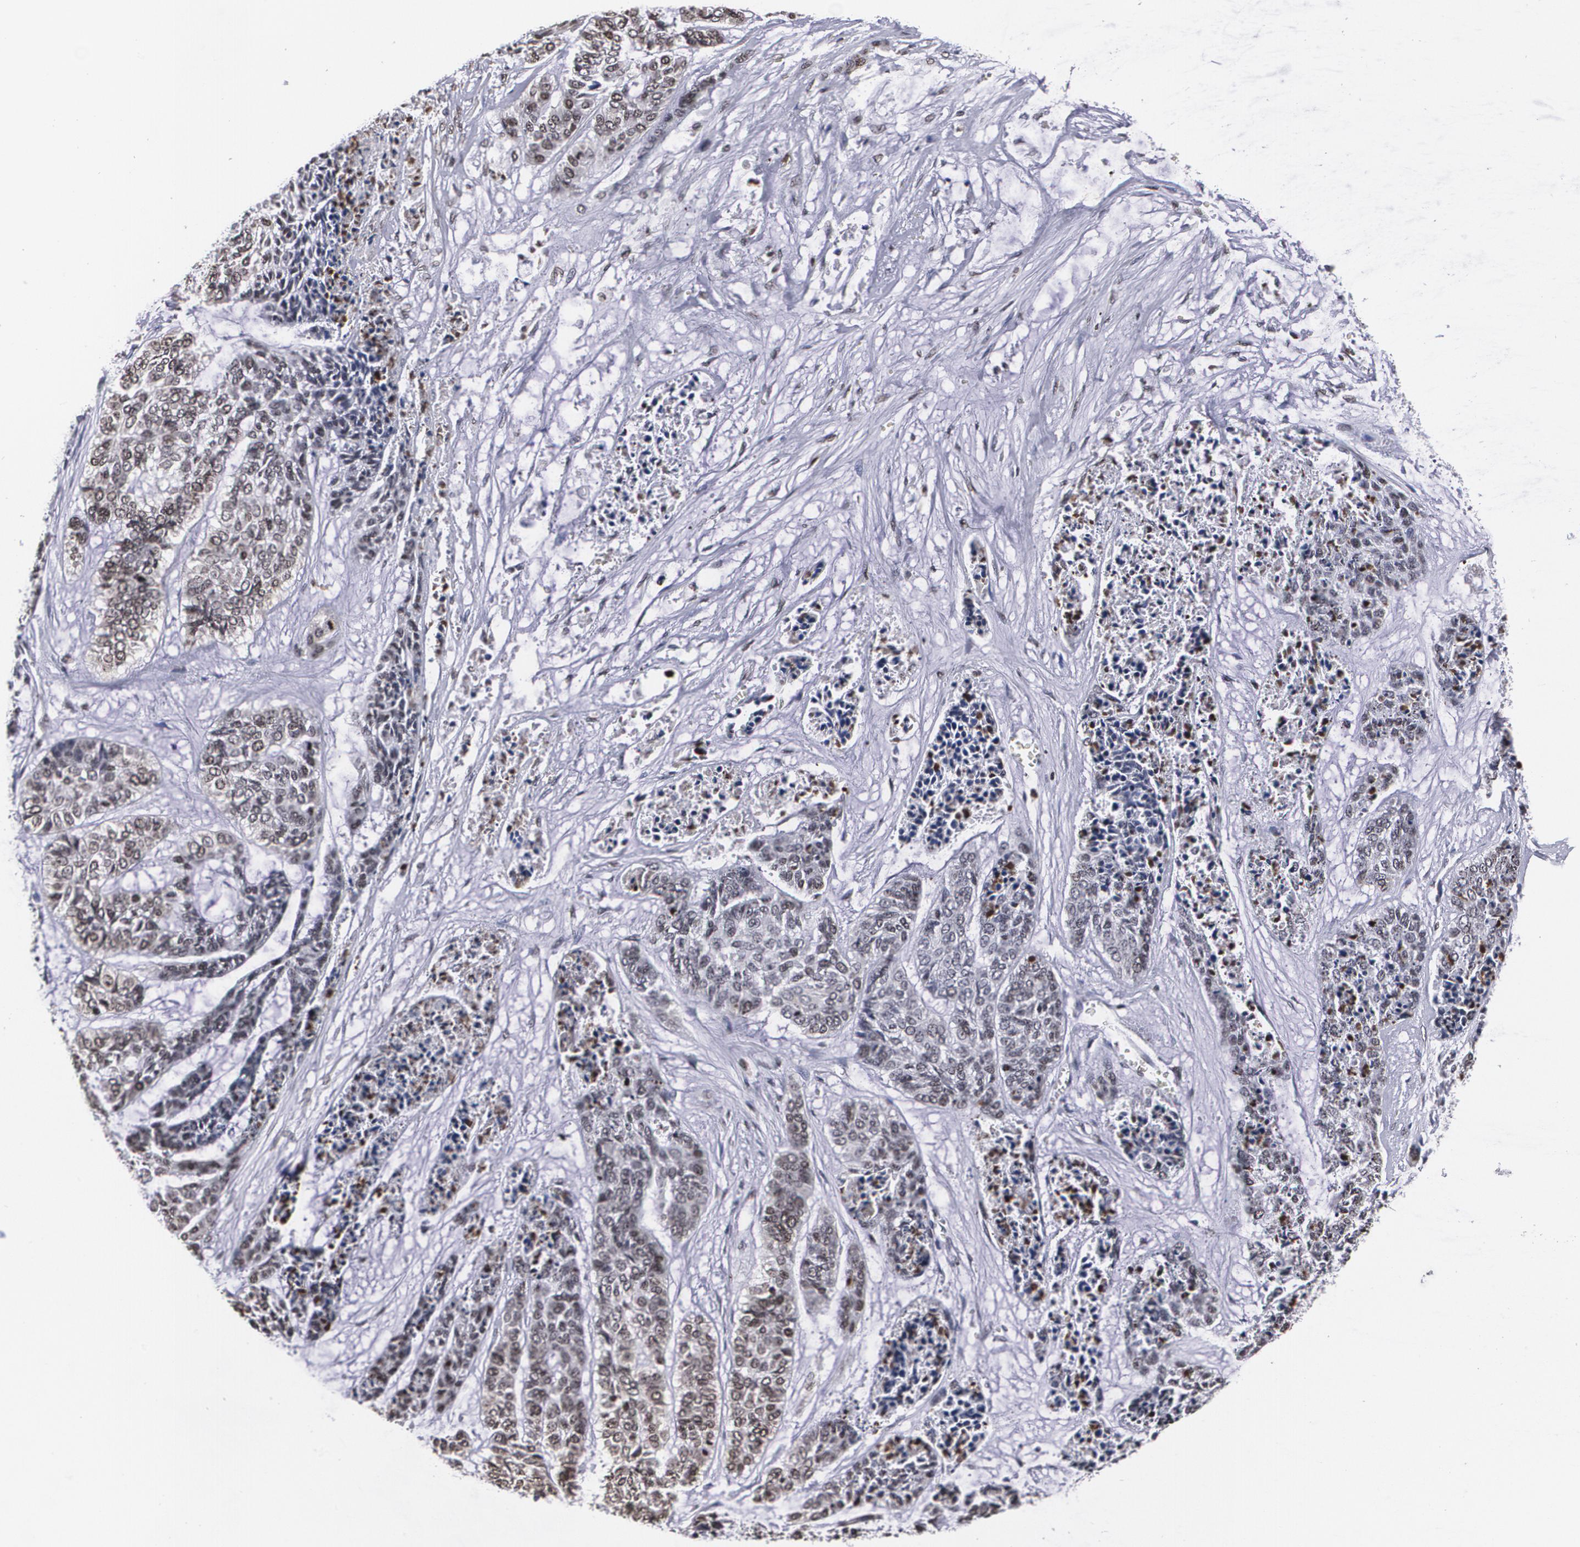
{"staining": {"intensity": "weak", "quantity": "25%-75%", "location": "cytoplasmic/membranous,nuclear"}, "tissue": "skin cancer", "cell_type": "Tumor cells", "image_type": "cancer", "snomed": [{"axis": "morphology", "description": "Basal cell carcinoma"}, {"axis": "topography", "description": "Skin"}], "caption": "A low amount of weak cytoplasmic/membranous and nuclear positivity is appreciated in approximately 25%-75% of tumor cells in skin cancer (basal cell carcinoma) tissue.", "gene": "MVP", "patient": {"sex": "female", "age": 64}}